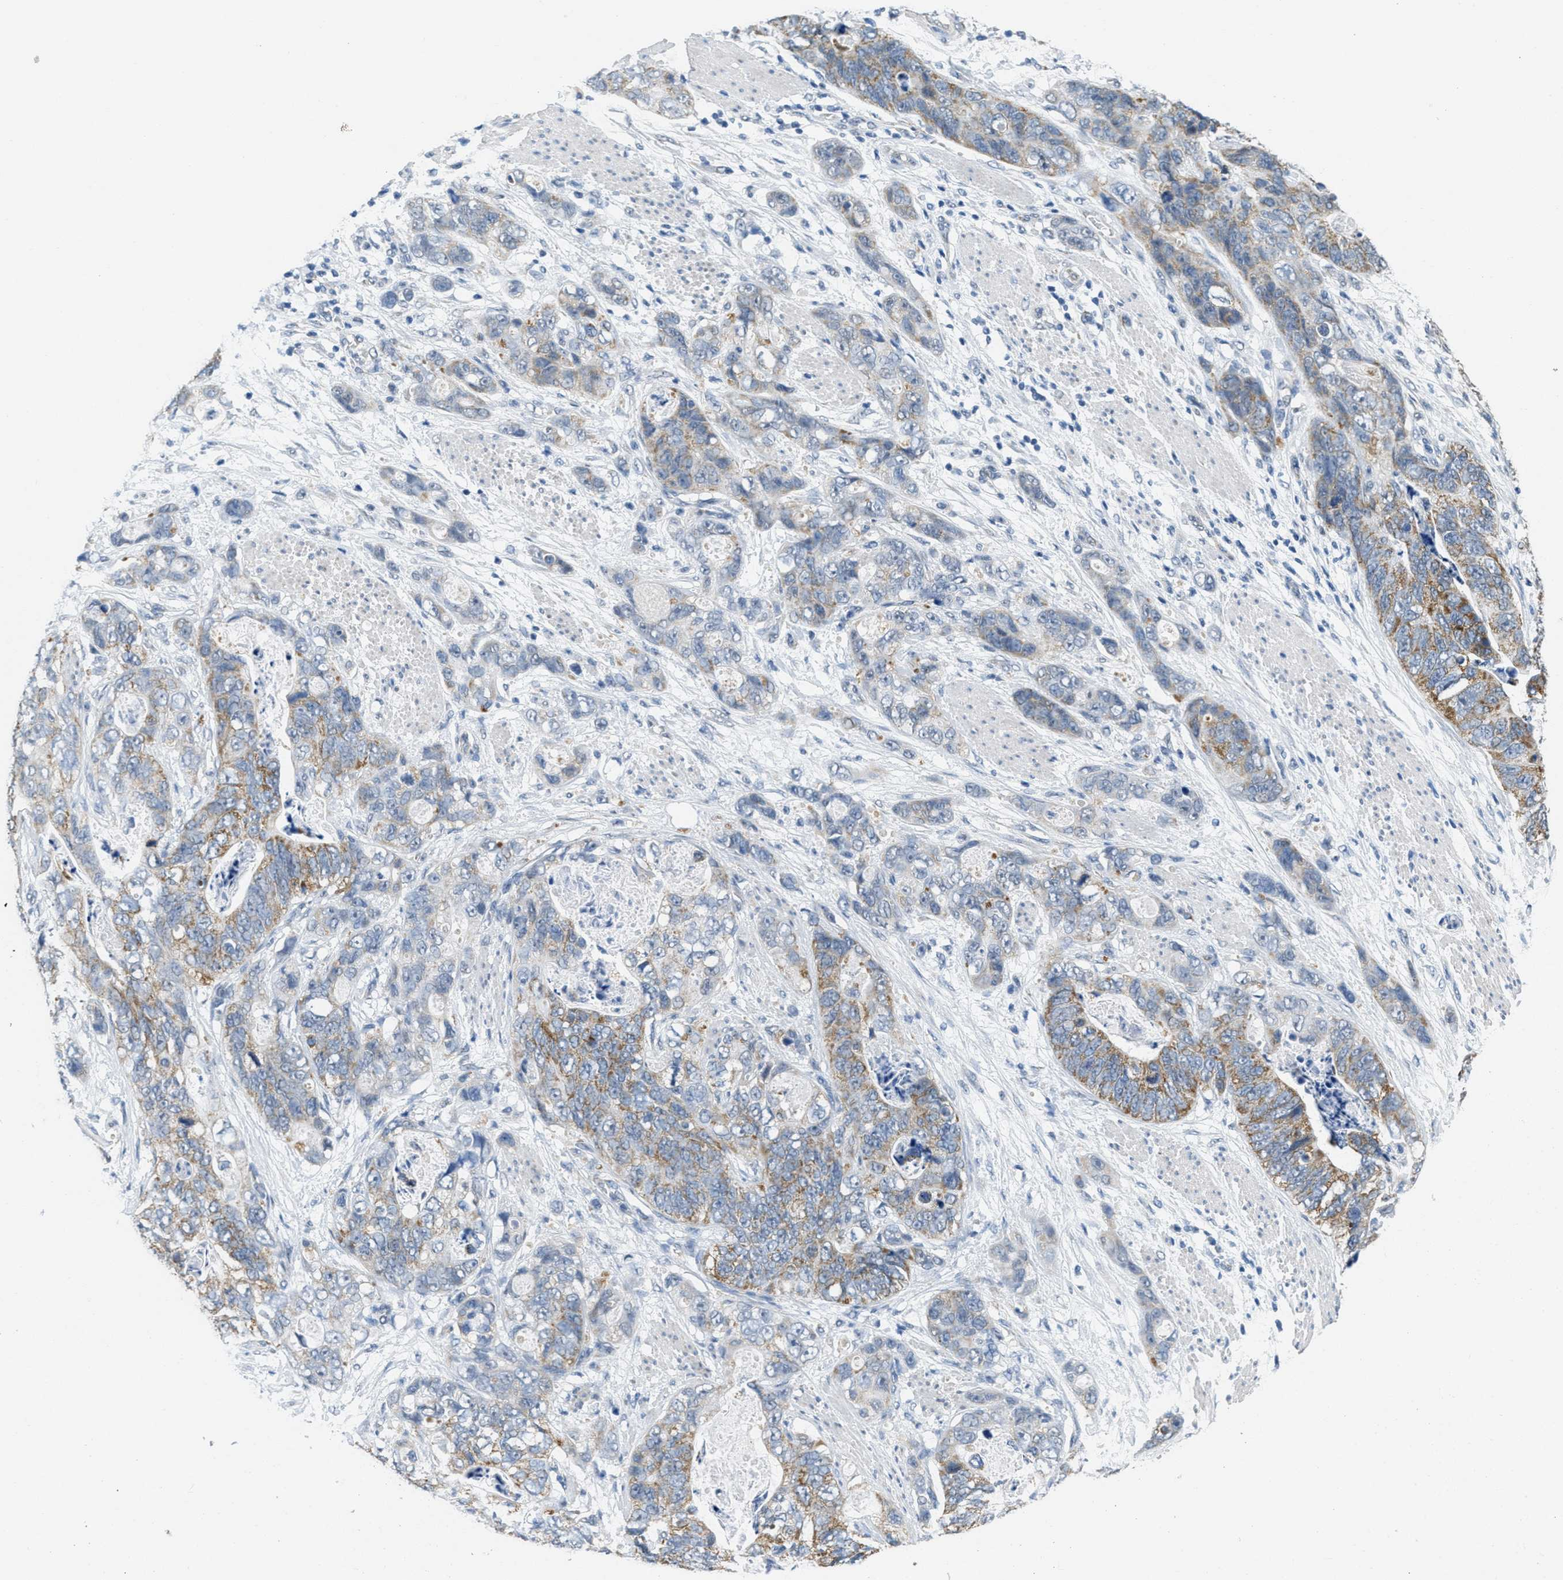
{"staining": {"intensity": "moderate", "quantity": ">75%", "location": "cytoplasmic/membranous"}, "tissue": "stomach cancer", "cell_type": "Tumor cells", "image_type": "cancer", "snomed": [{"axis": "morphology", "description": "Adenocarcinoma, NOS"}, {"axis": "topography", "description": "Stomach"}], "caption": "This image shows stomach adenocarcinoma stained with immunohistochemistry (IHC) to label a protein in brown. The cytoplasmic/membranous of tumor cells show moderate positivity for the protein. Nuclei are counter-stained blue.", "gene": "TOMM70", "patient": {"sex": "female", "age": 89}}